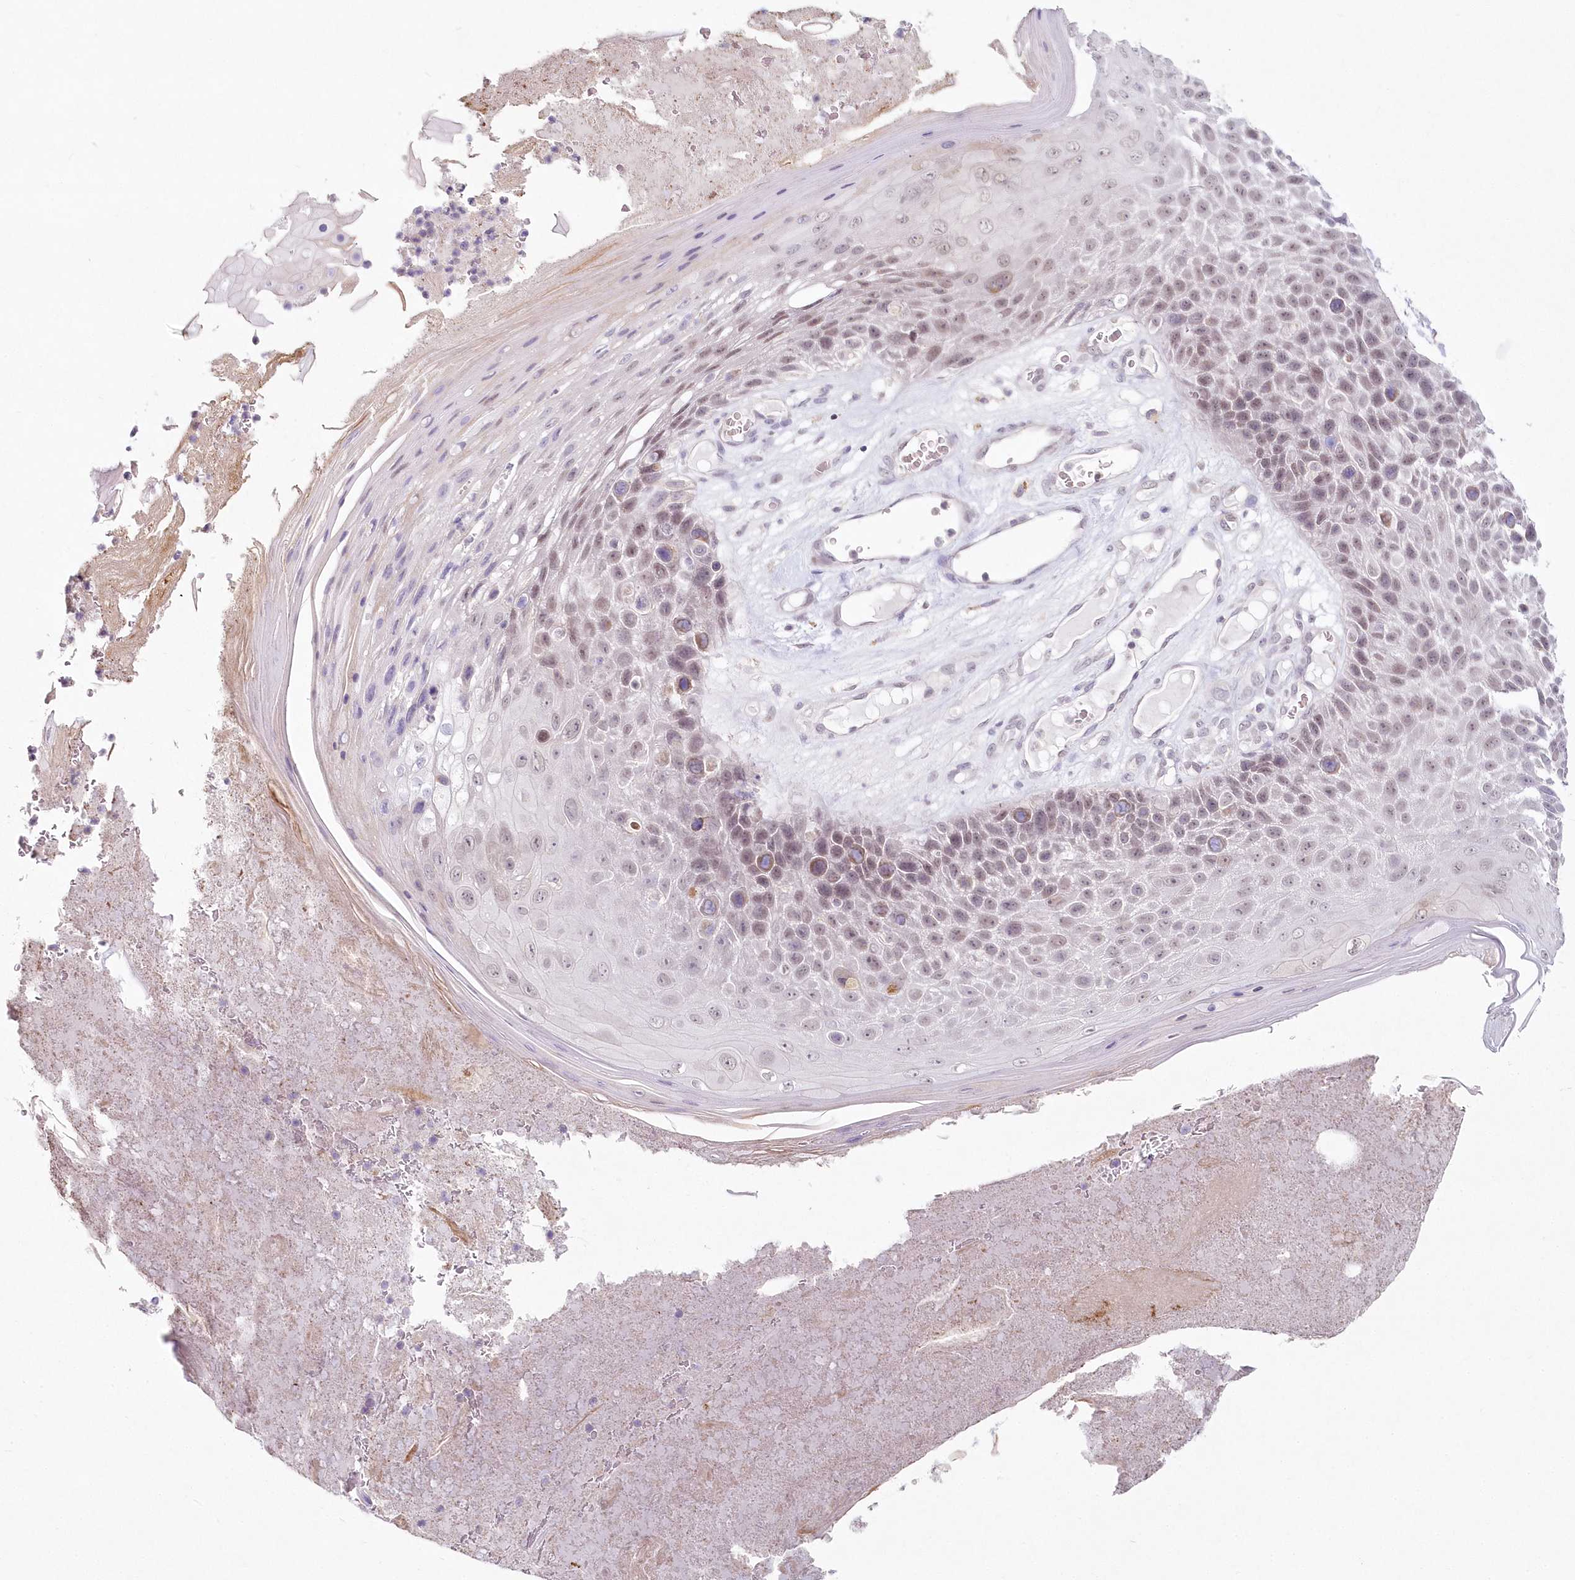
{"staining": {"intensity": "weak", "quantity": "25%-75%", "location": "nuclear"}, "tissue": "skin cancer", "cell_type": "Tumor cells", "image_type": "cancer", "snomed": [{"axis": "morphology", "description": "Squamous cell carcinoma, NOS"}, {"axis": "topography", "description": "Skin"}], "caption": "Skin cancer (squamous cell carcinoma) was stained to show a protein in brown. There is low levels of weak nuclear positivity in approximately 25%-75% of tumor cells.", "gene": "HYCC2", "patient": {"sex": "female", "age": 88}}